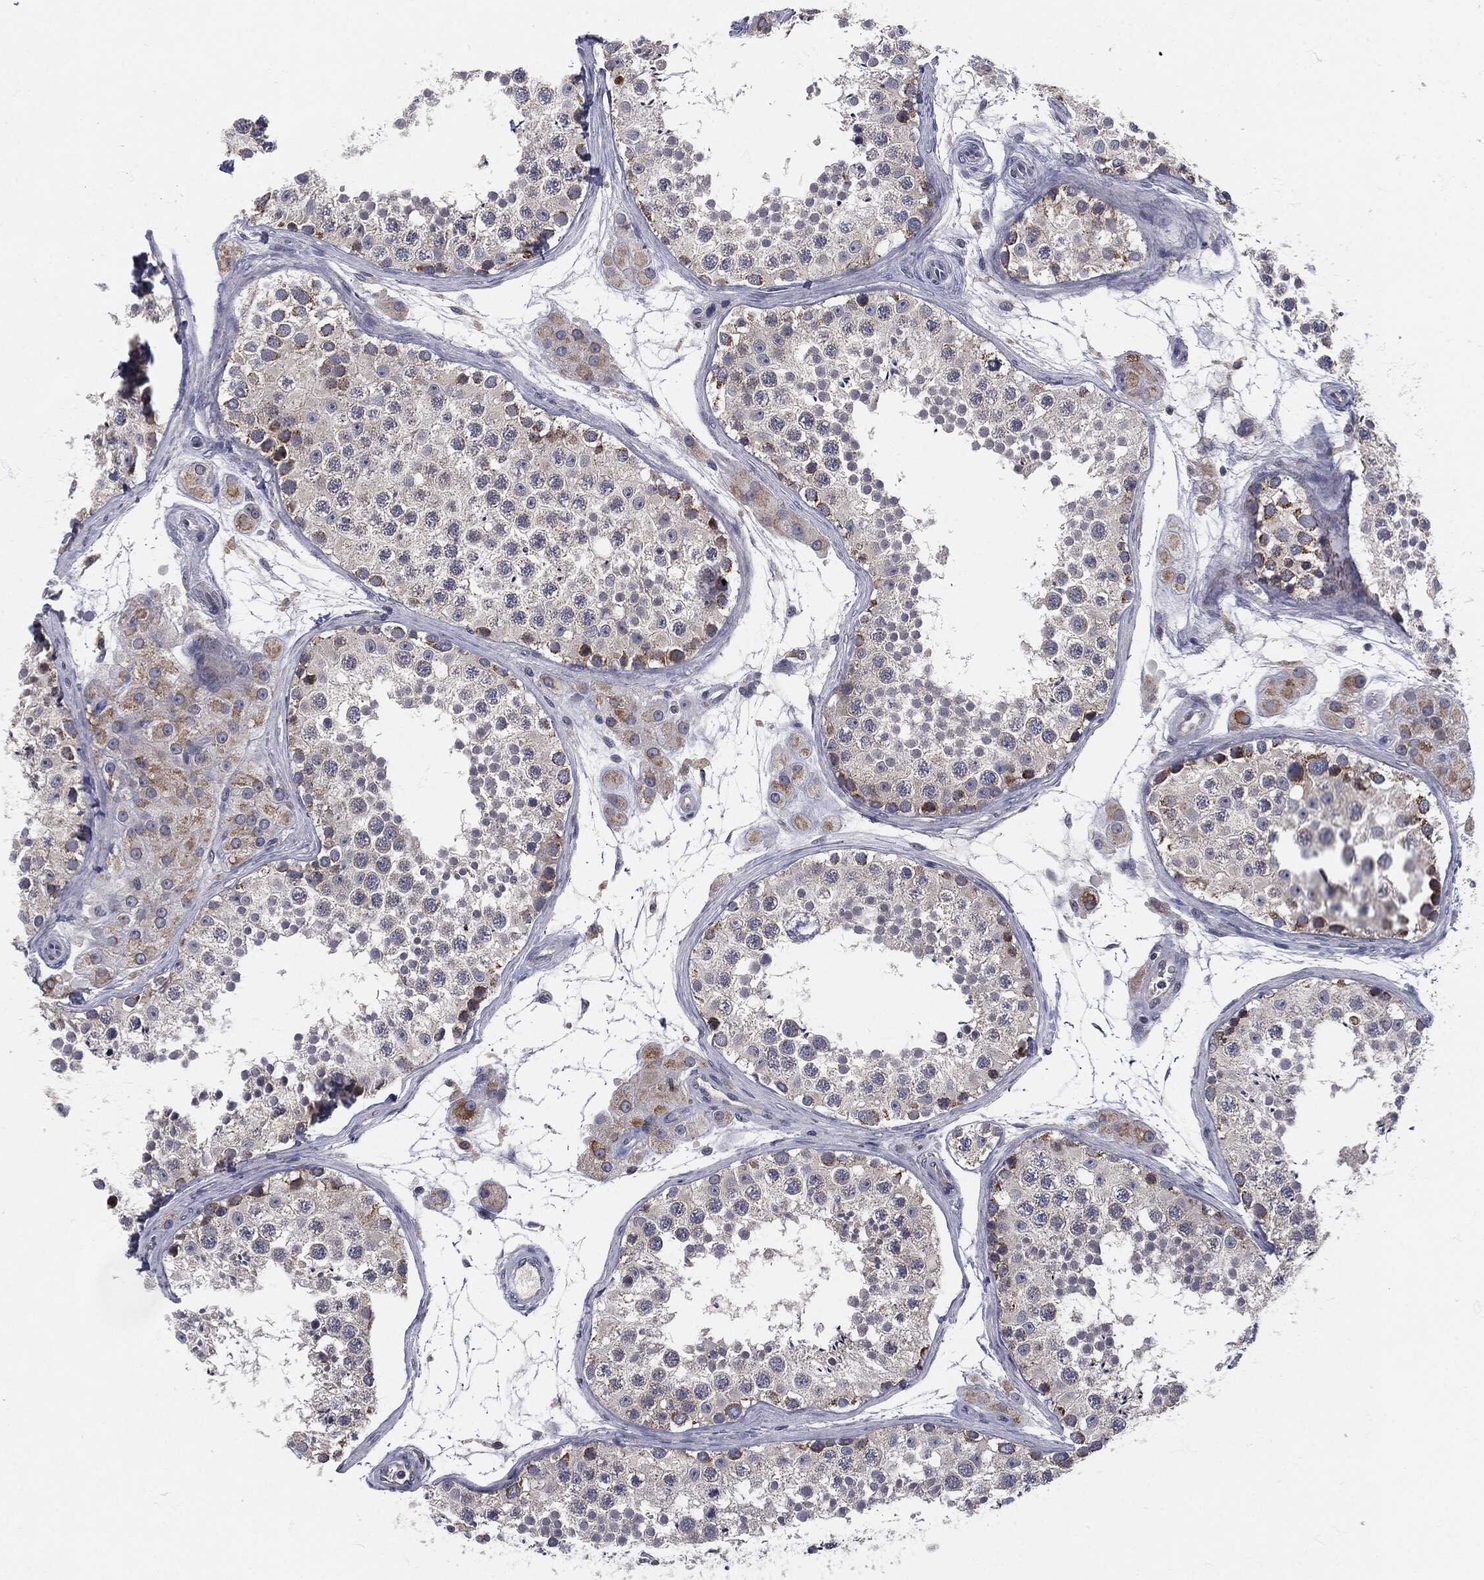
{"staining": {"intensity": "strong", "quantity": "<25%", "location": "cytoplasmic/membranous"}, "tissue": "testis", "cell_type": "Cells in seminiferous ducts", "image_type": "normal", "snomed": [{"axis": "morphology", "description": "Normal tissue, NOS"}, {"axis": "topography", "description": "Testis"}], "caption": "About <25% of cells in seminiferous ducts in normal testis show strong cytoplasmic/membranous protein staining as visualized by brown immunohistochemical staining.", "gene": "SIGLEC9", "patient": {"sex": "male", "age": 41}}